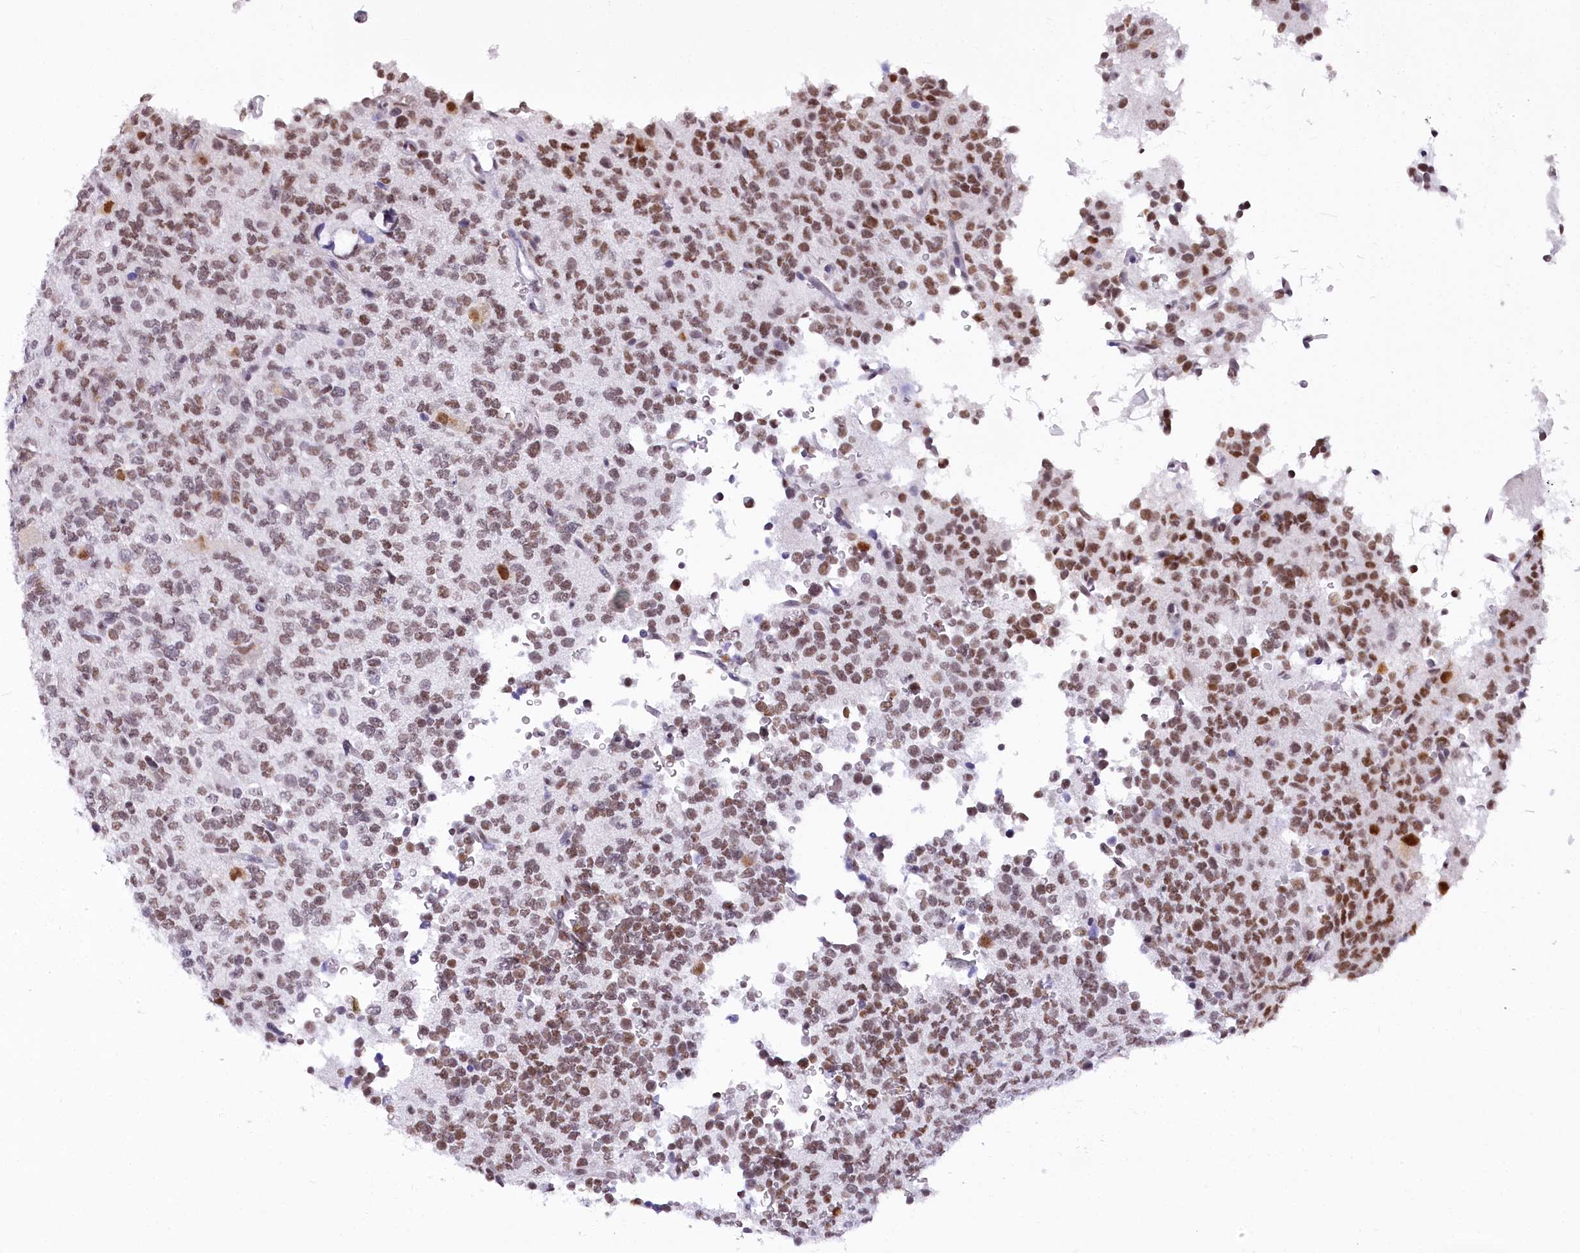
{"staining": {"intensity": "moderate", "quantity": ">75%", "location": "nuclear"}, "tissue": "glioma", "cell_type": "Tumor cells", "image_type": "cancer", "snomed": [{"axis": "morphology", "description": "Glioma, malignant, High grade"}, {"axis": "topography", "description": "Brain"}], "caption": "Moderate nuclear positivity for a protein is present in about >75% of tumor cells of malignant glioma (high-grade) using immunohistochemistry (IHC).", "gene": "HNRNPA0", "patient": {"sex": "female", "age": 62}}